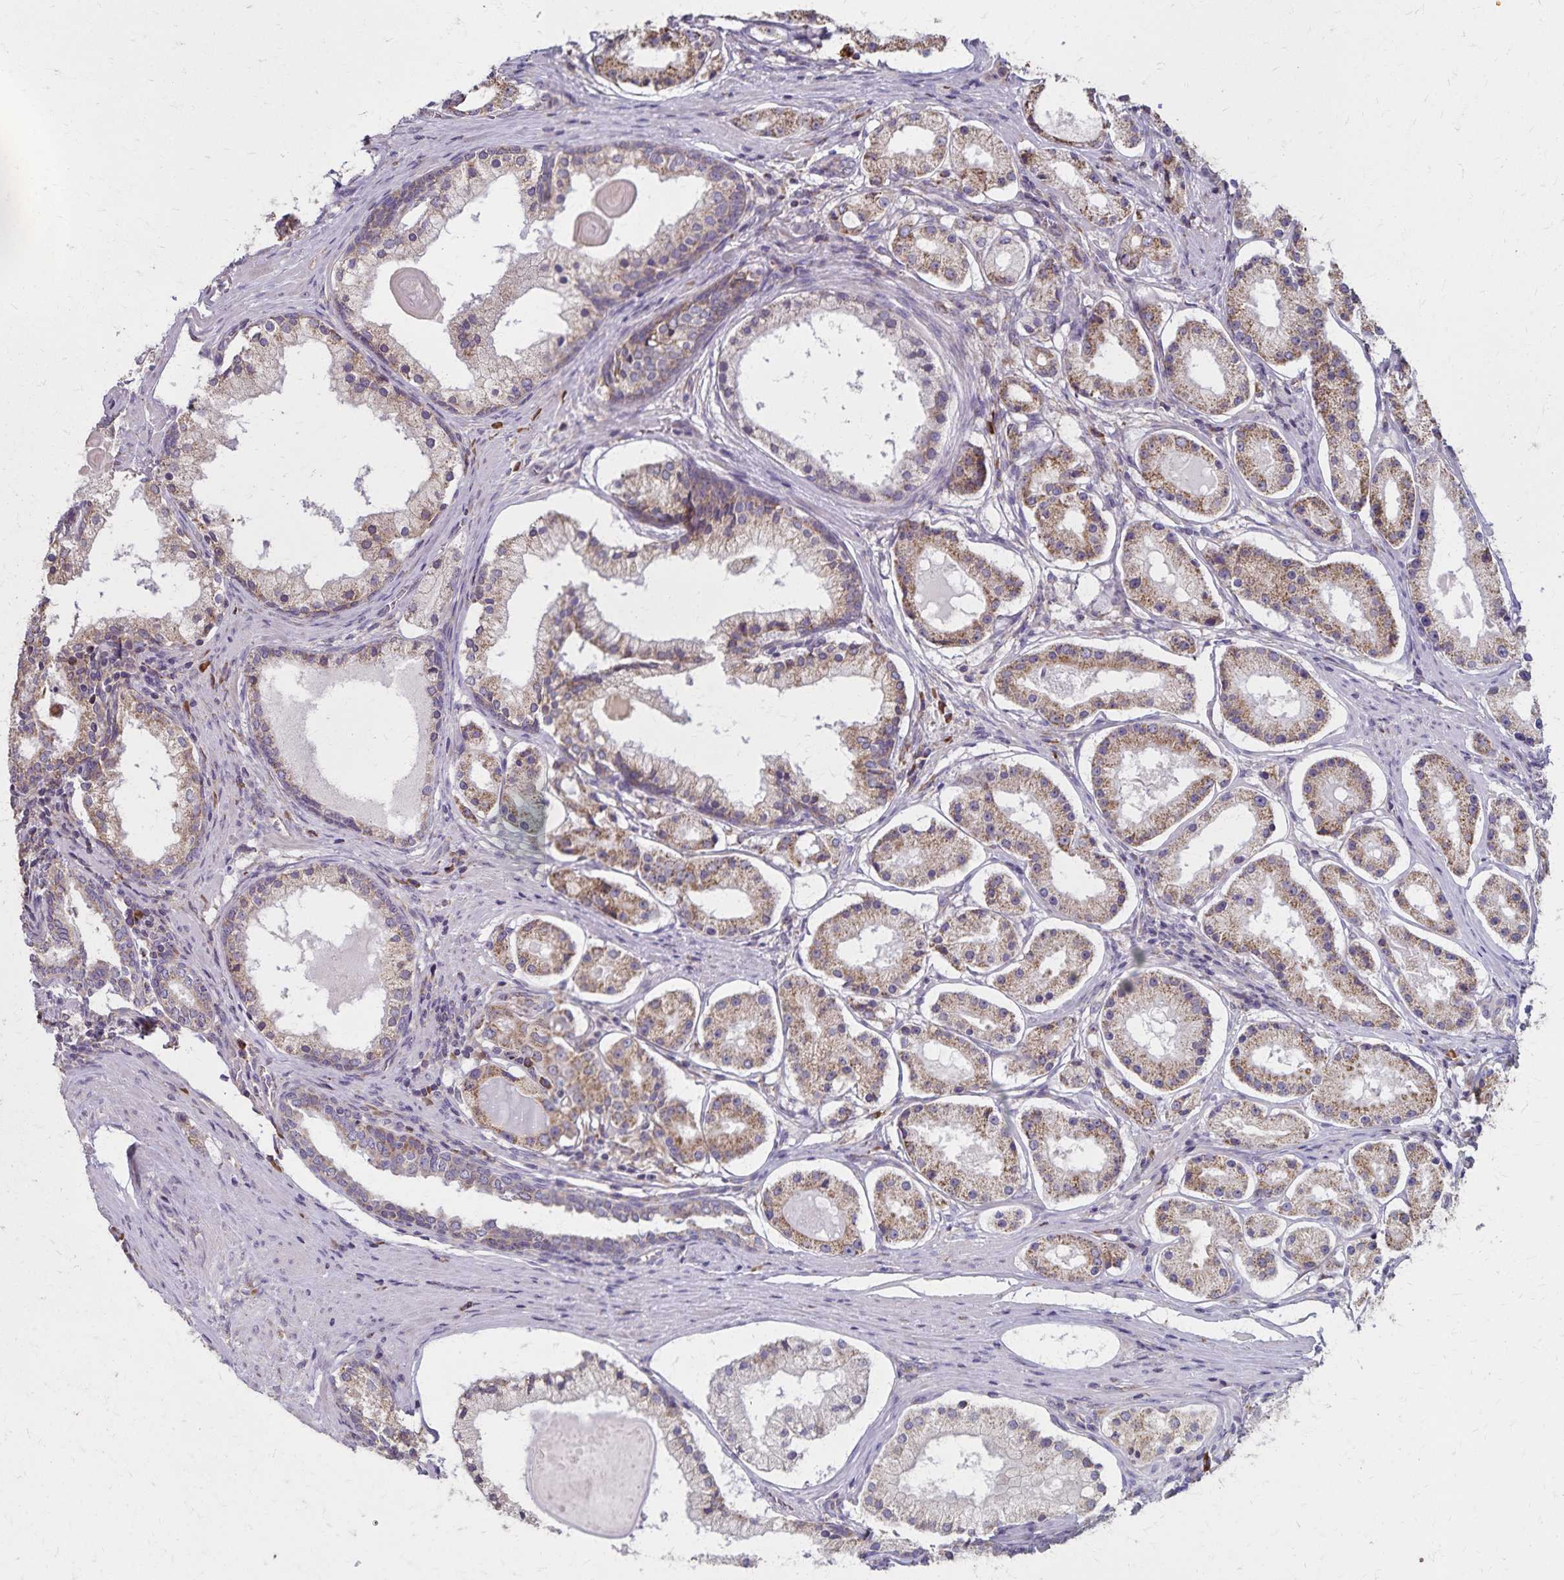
{"staining": {"intensity": "moderate", "quantity": ">75%", "location": "cytoplasmic/membranous"}, "tissue": "prostate cancer", "cell_type": "Tumor cells", "image_type": "cancer", "snomed": [{"axis": "morphology", "description": "Adenocarcinoma, Low grade"}, {"axis": "topography", "description": "Prostate"}], "caption": "High-power microscopy captured an IHC histopathology image of prostate cancer (adenocarcinoma (low-grade)), revealing moderate cytoplasmic/membranous expression in approximately >75% of tumor cells.", "gene": "RNF10", "patient": {"sex": "male", "age": 57}}